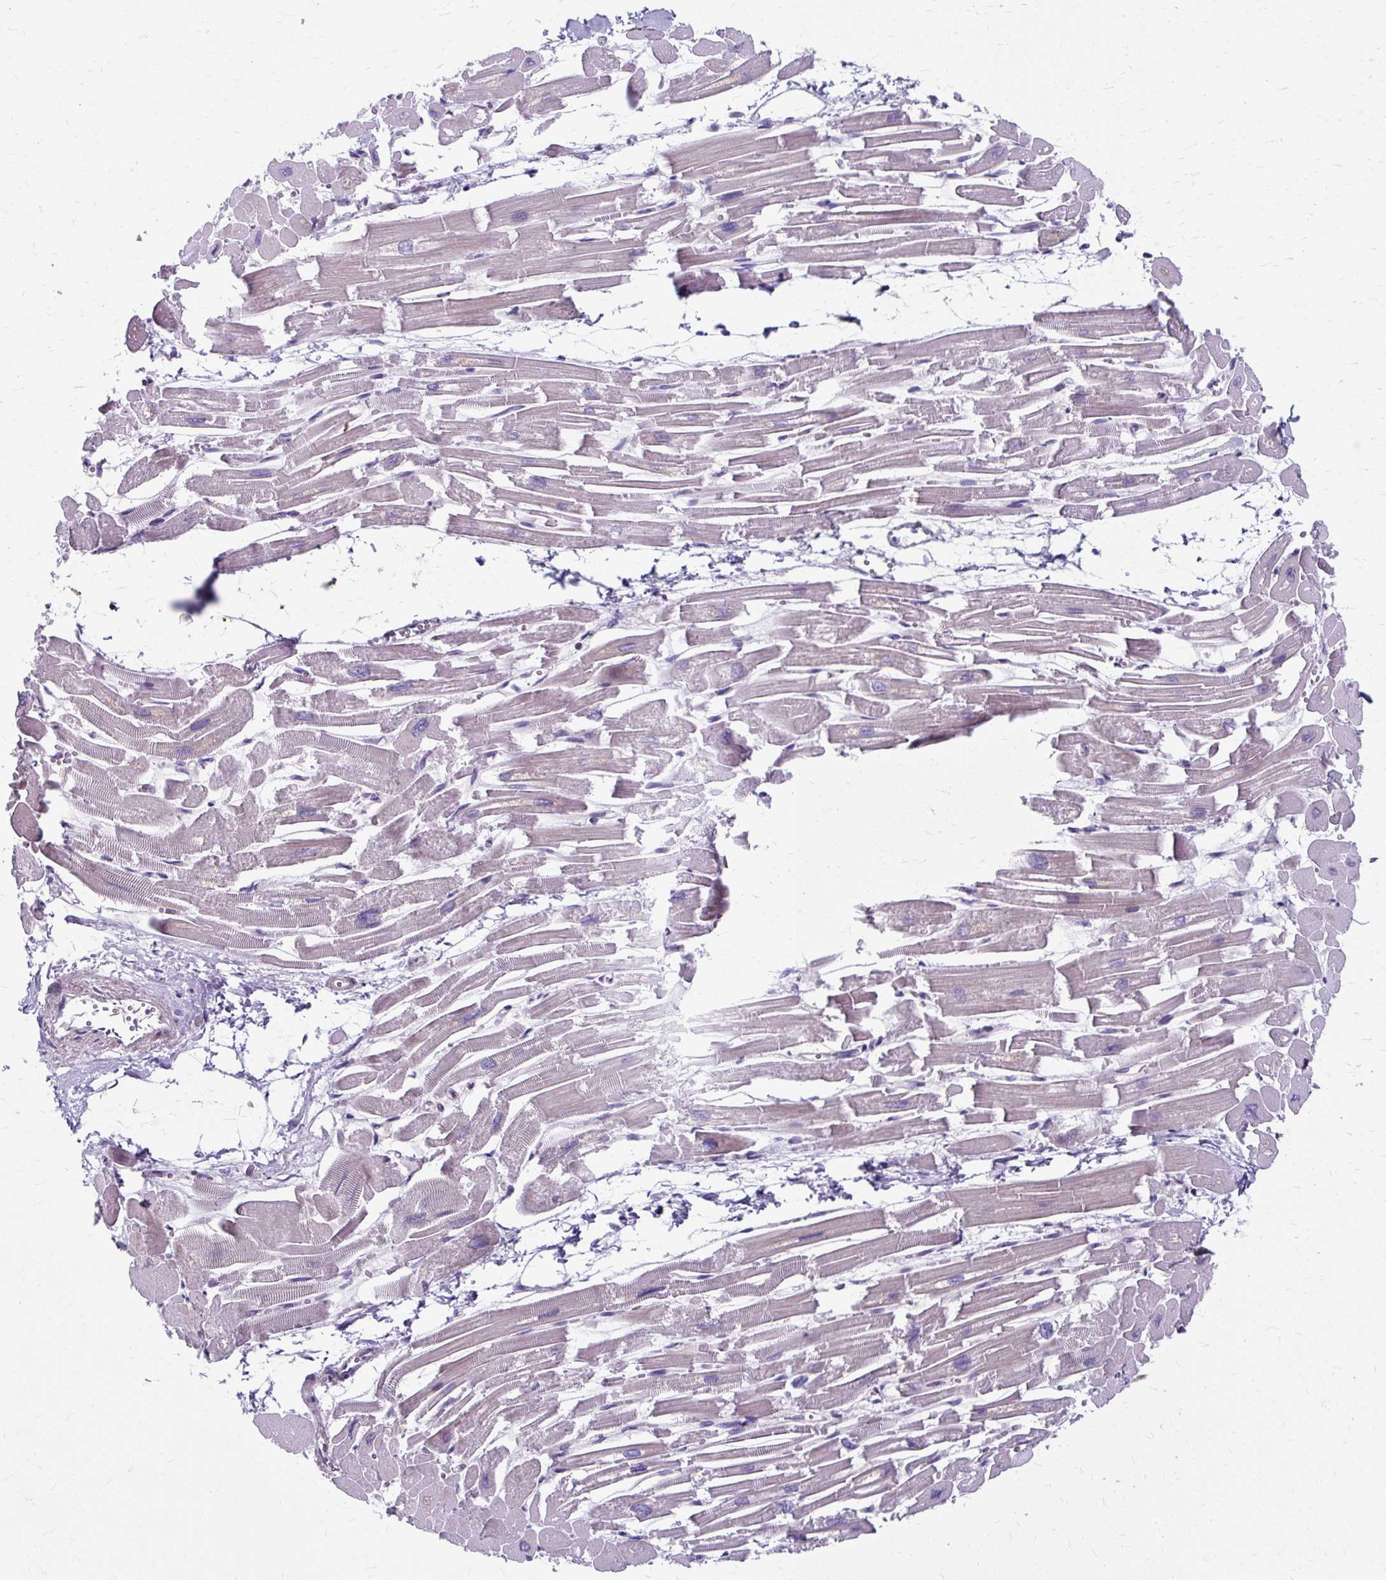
{"staining": {"intensity": "moderate", "quantity": "25%-75%", "location": "cytoplasmic/membranous"}, "tissue": "heart muscle", "cell_type": "Cardiomyocytes", "image_type": "normal", "snomed": [{"axis": "morphology", "description": "Normal tissue, NOS"}, {"axis": "topography", "description": "Heart"}], "caption": "A micrograph of heart muscle stained for a protein displays moderate cytoplasmic/membranous brown staining in cardiomyocytes. (DAB (3,3'-diaminobenzidine) IHC with brightfield microscopy, high magnification).", "gene": "ZNF555", "patient": {"sex": "male", "age": 54}}